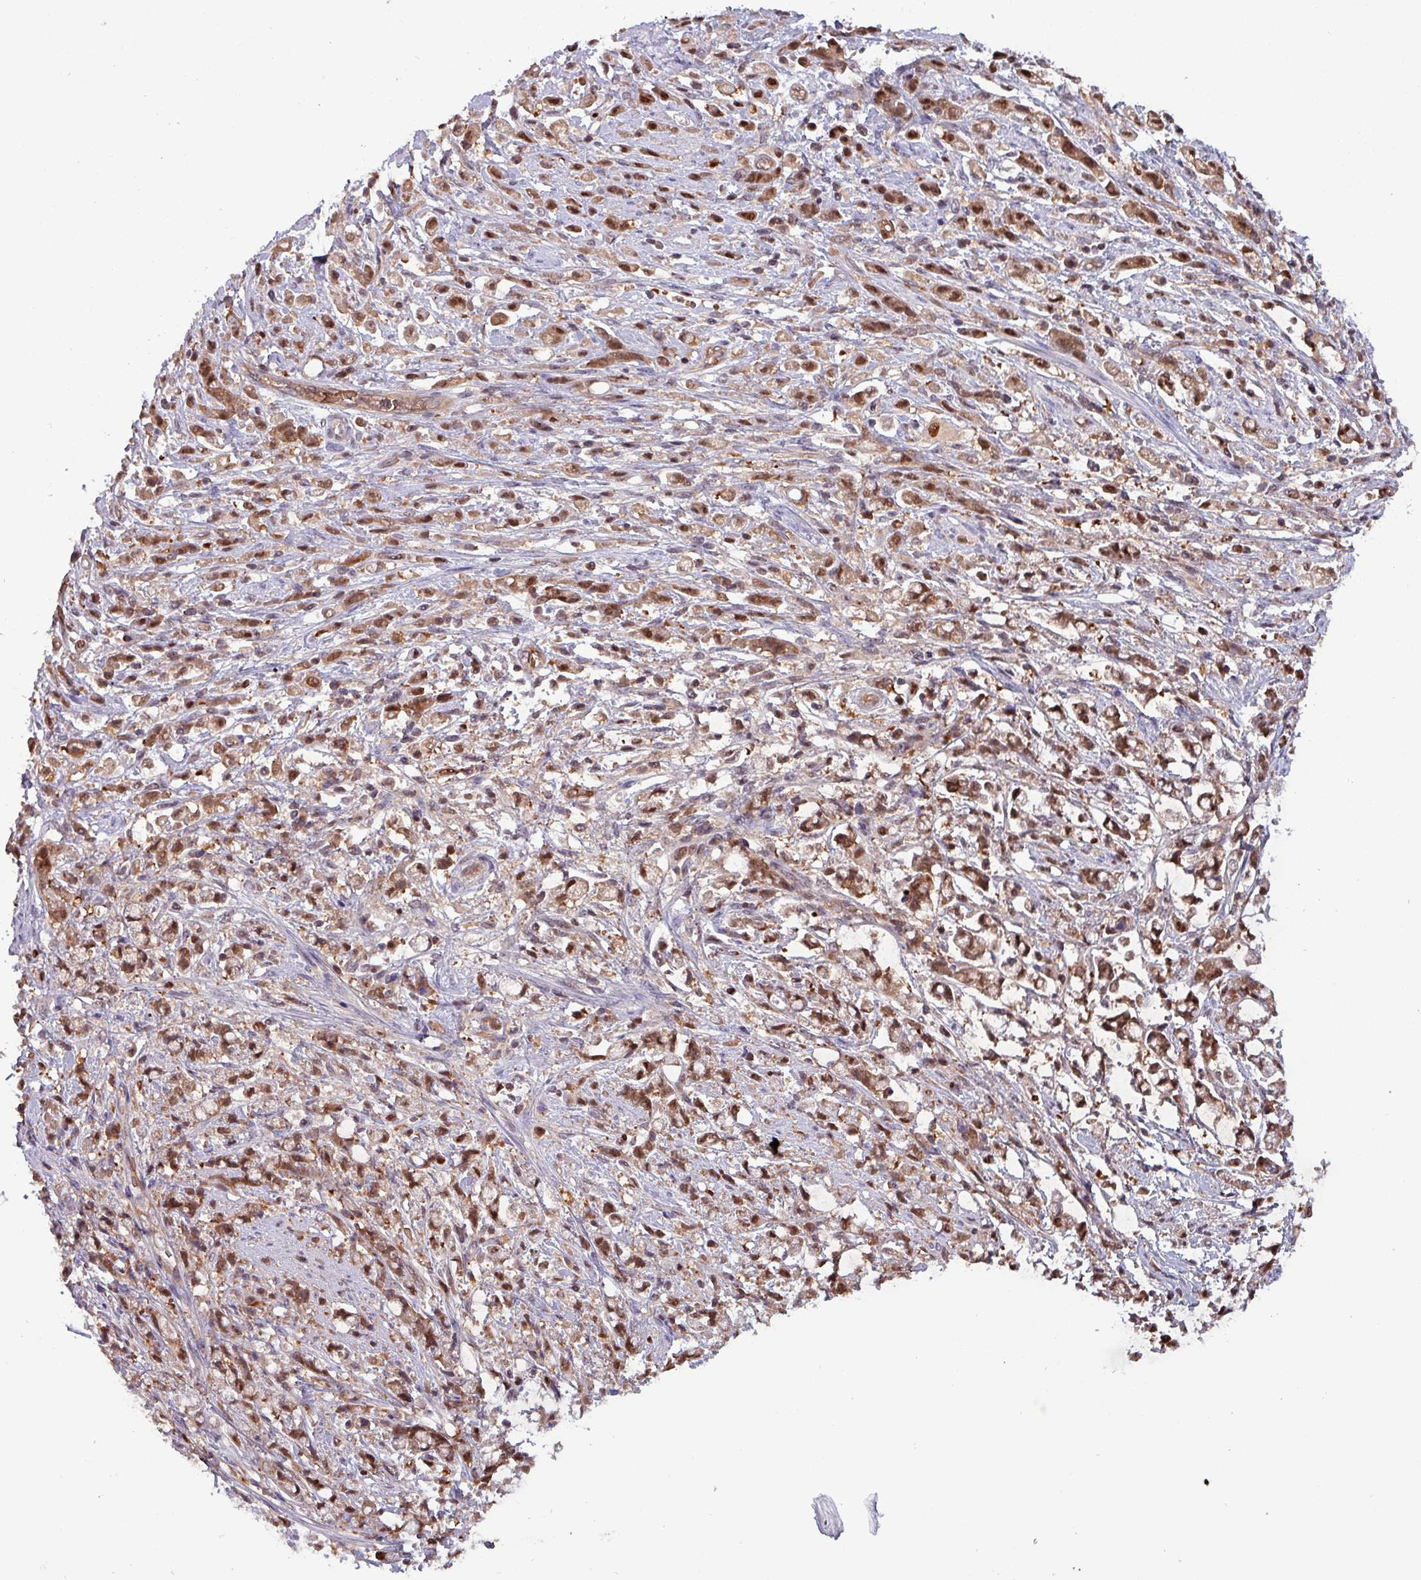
{"staining": {"intensity": "moderate", "quantity": ">75%", "location": "cytoplasmic/membranous,nuclear"}, "tissue": "stomach cancer", "cell_type": "Tumor cells", "image_type": "cancer", "snomed": [{"axis": "morphology", "description": "Adenocarcinoma, NOS"}, {"axis": "topography", "description": "Stomach"}], "caption": "This photomicrograph demonstrates IHC staining of human adenocarcinoma (stomach), with medium moderate cytoplasmic/membranous and nuclear expression in approximately >75% of tumor cells.", "gene": "PSMB8", "patient": {"sex": "female", "age": 60}}